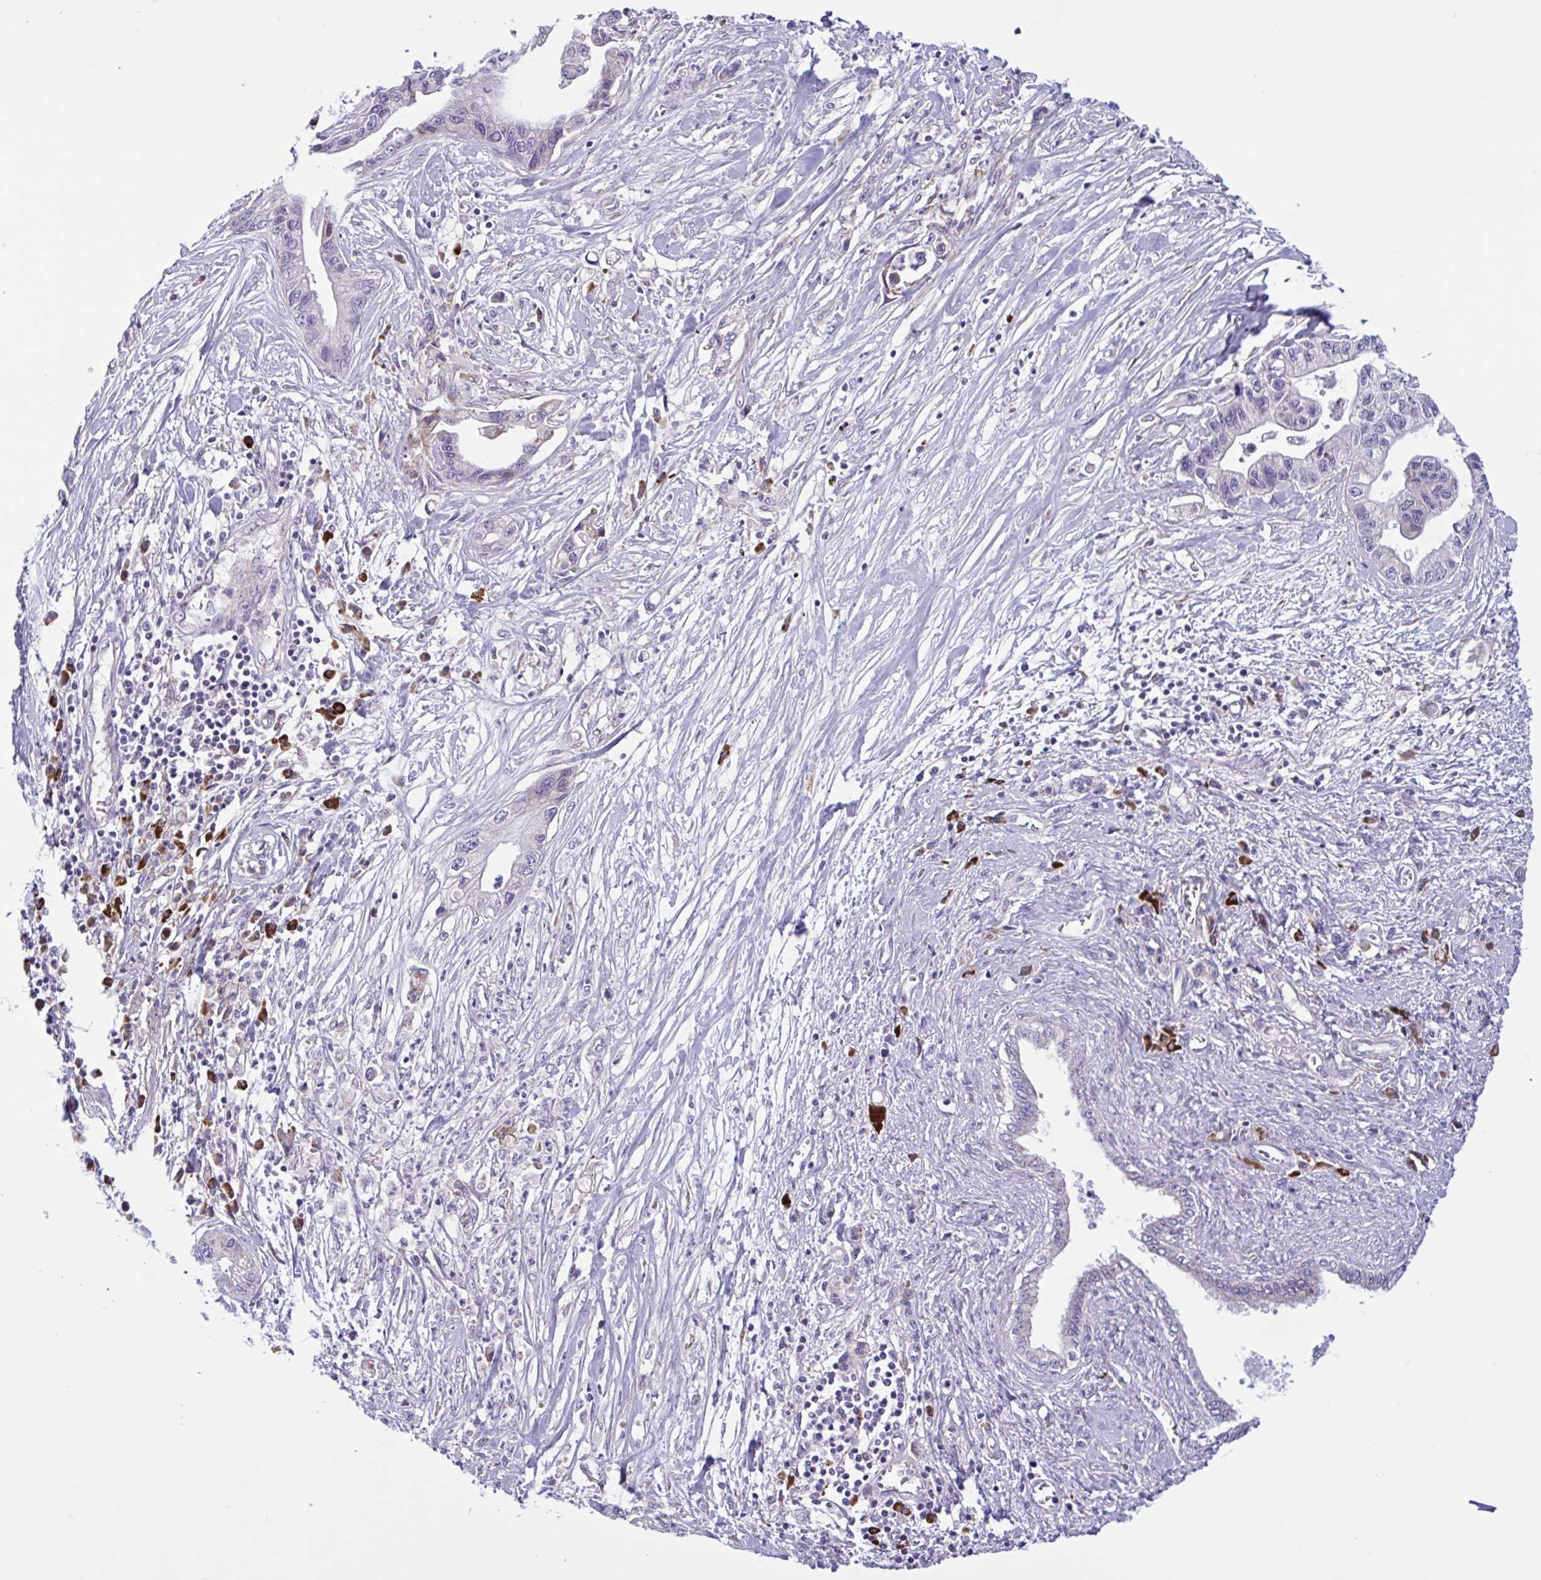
{"staining": {"intensity": "negative", "quantity": "none", "location": "none"}, "tissue": "pancreatic cancer", "cell_type": "Tumor cells", "image_type": "cancer", "snomed": [{"axis": "morphology", "description": "Adenocarcinoma, NOS"}, {"axis": "topography", "description": "Pancreas"}], "caption": "There is no significant staining in tumor cells of pancreatic cancer. Brightfield microscopy of immunohistochemistry (IHC) stained with DAB (3,3'-diaminobenzidine) (brown) and hematoxylin (blue), captured at high magnification.", "gene": "DSC3", "patient": {"sex": "male", "age": 61}}